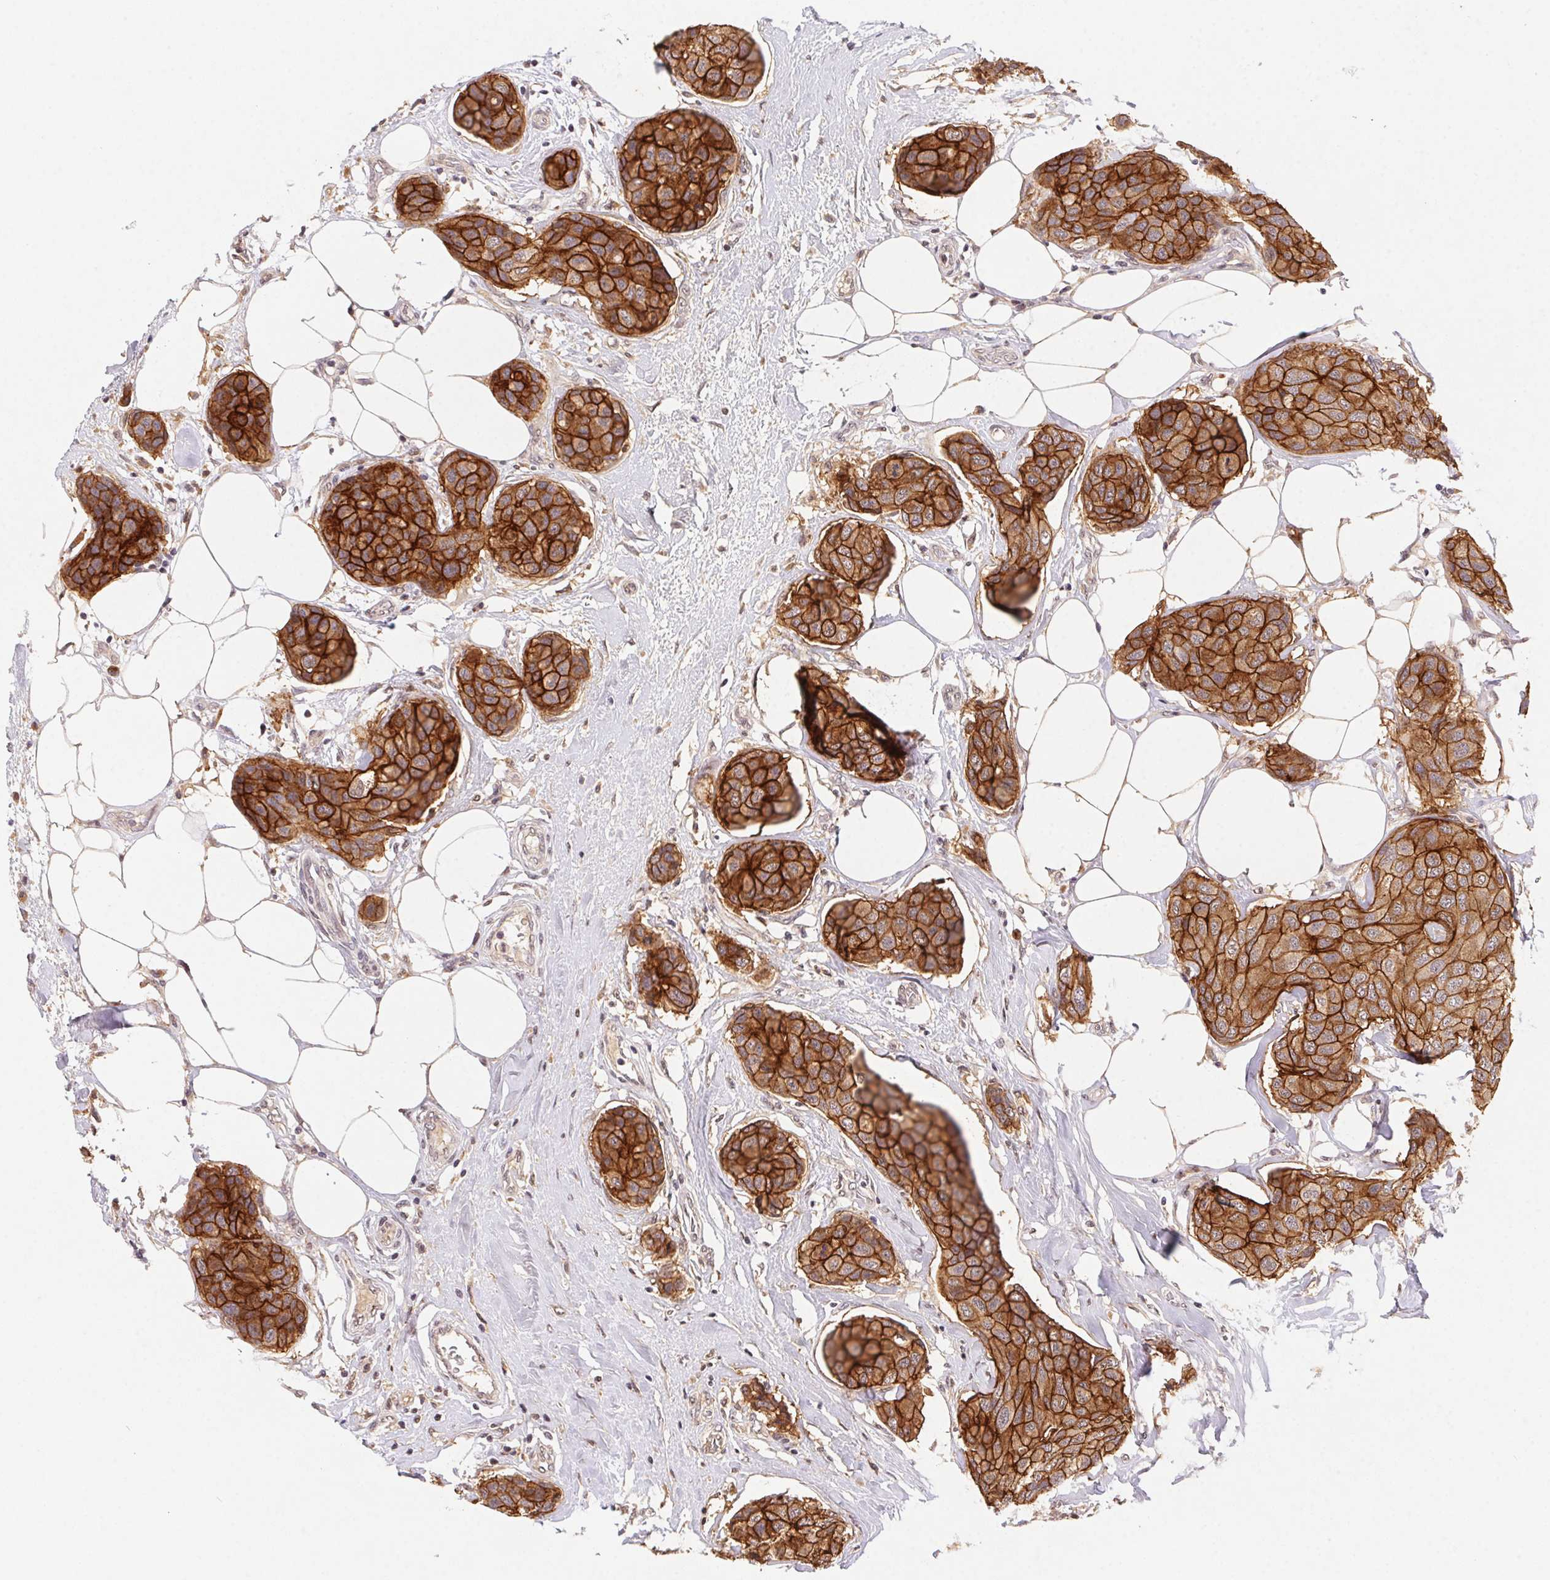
{"staining": {"intensity": "strong", "quantity": ">75%", "location": "cytoplasmic/membranous"}, "tissue": "breast cancer", "cell_type": "Tumor cells", "image_type": "cancer", "snomed": [{"axis": "morphology", "description": "Duct carcinoma"}, {"axis": "topography", "description": "Breast"}], "caption": "Immunohistochemistry (DAB) staining of intraductal carcinoma (breast) shows strong cytoplasmic/membranous protein staining in approximately >75% of tumor cells. (DAB (3,3'-diaminobenzidine) = brown stain, brightfield microscopy at high magnification).", "gene": "SLC52A2", "patient": {"sex": "female", "age": 80}}